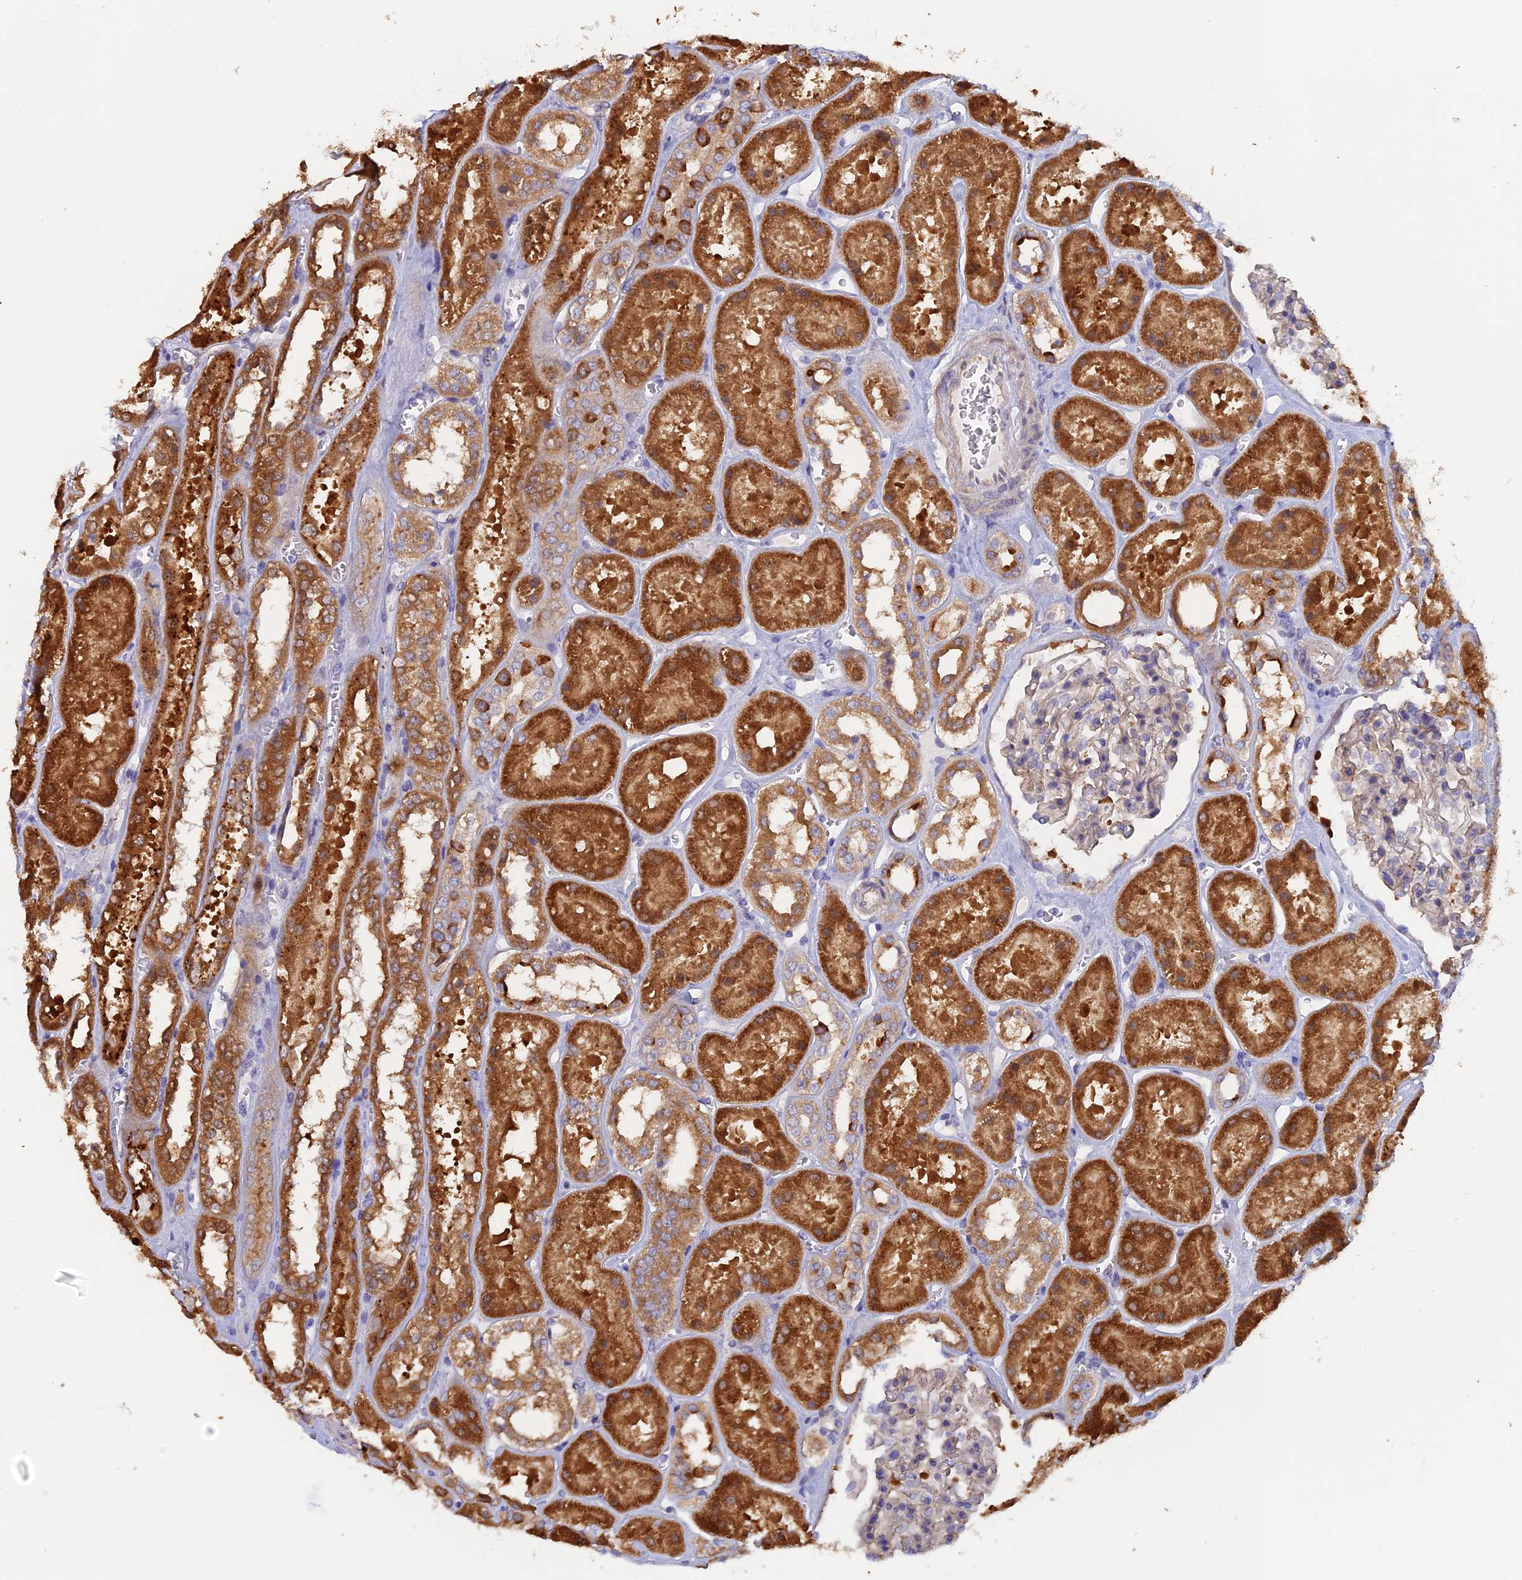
{"staining": {"intensity": "negative", "quantity": "none", "location": "none"}, "tissue": "kidney", "cell_type": "Cells in glomeruli", "image_type": "normal", "snomed": [{"axis": "morphology", "description": "Normal tissue, NOS"}, {"axis": "topography", "description": "Kidney"}], "caption": "A high-resolution histopathology image shows immunohistochemistry staining of benign kidney, which shows no significant staining in cells in glomeruli. The staining is performed using DAB brown chromogen with nuclei counter-stained in using hematoxylin.", "gene": "FZR1", "patient": {"sex": "female", "age": 41}}